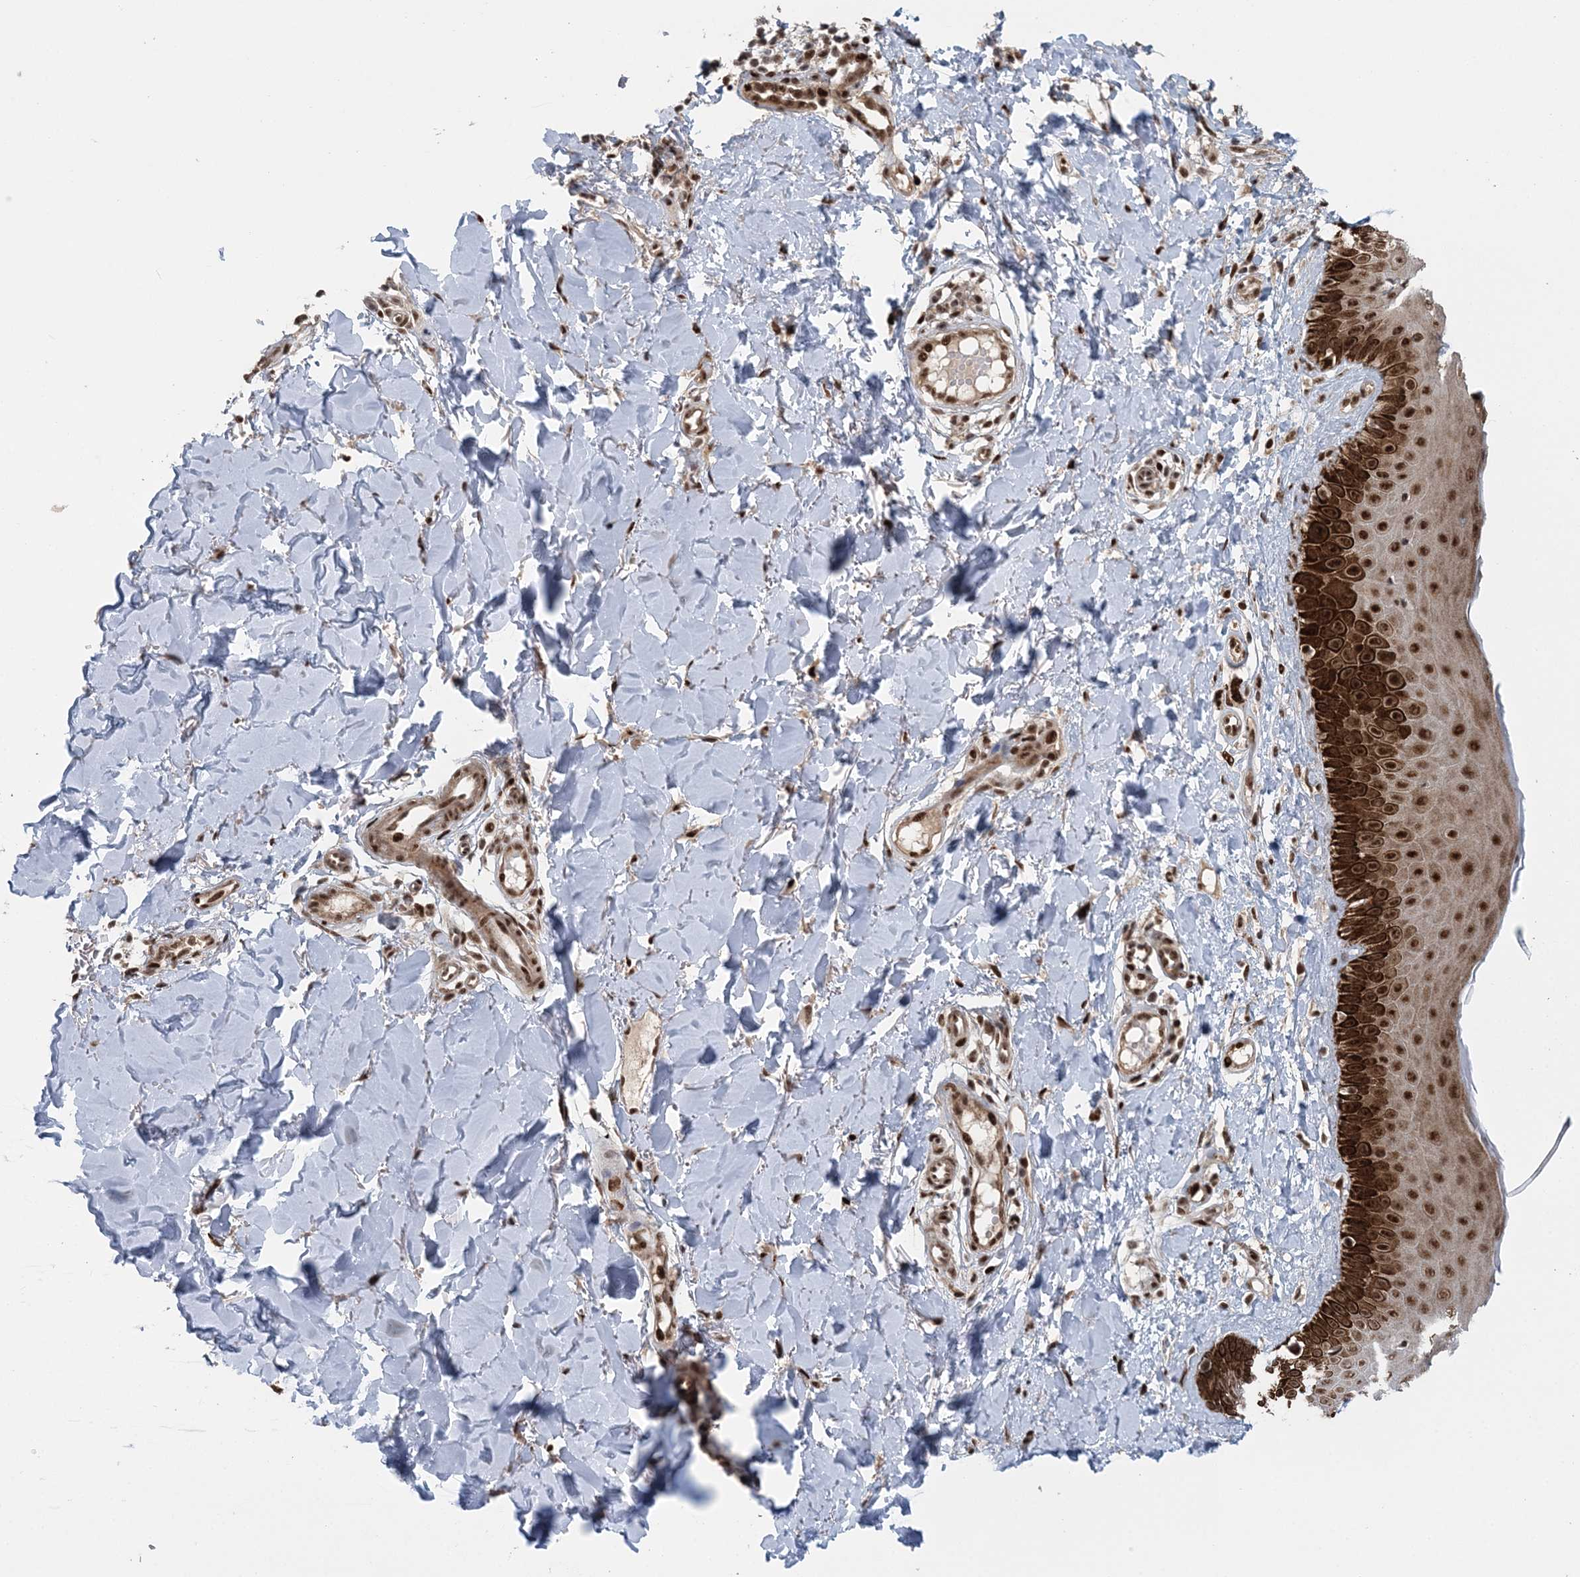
{"staining": {"intensity": "strong", "quantity": ">75%", "location": "nuclear"}, "tissue": "skin", "cell_type": "Fibroblasts", "image_type": "normal", "snomed": [{"axis": "morphology", "description": "Normal tissue, NOS"}, {"axis": "topography", "description": "Skin"}], "caption": "Skin stained with a brown dye exhibits strong nuclear positive expression in about >75% of fibroblasts.", "gene": "CWC22", "patient": {"sex": "male", "age": 52}}